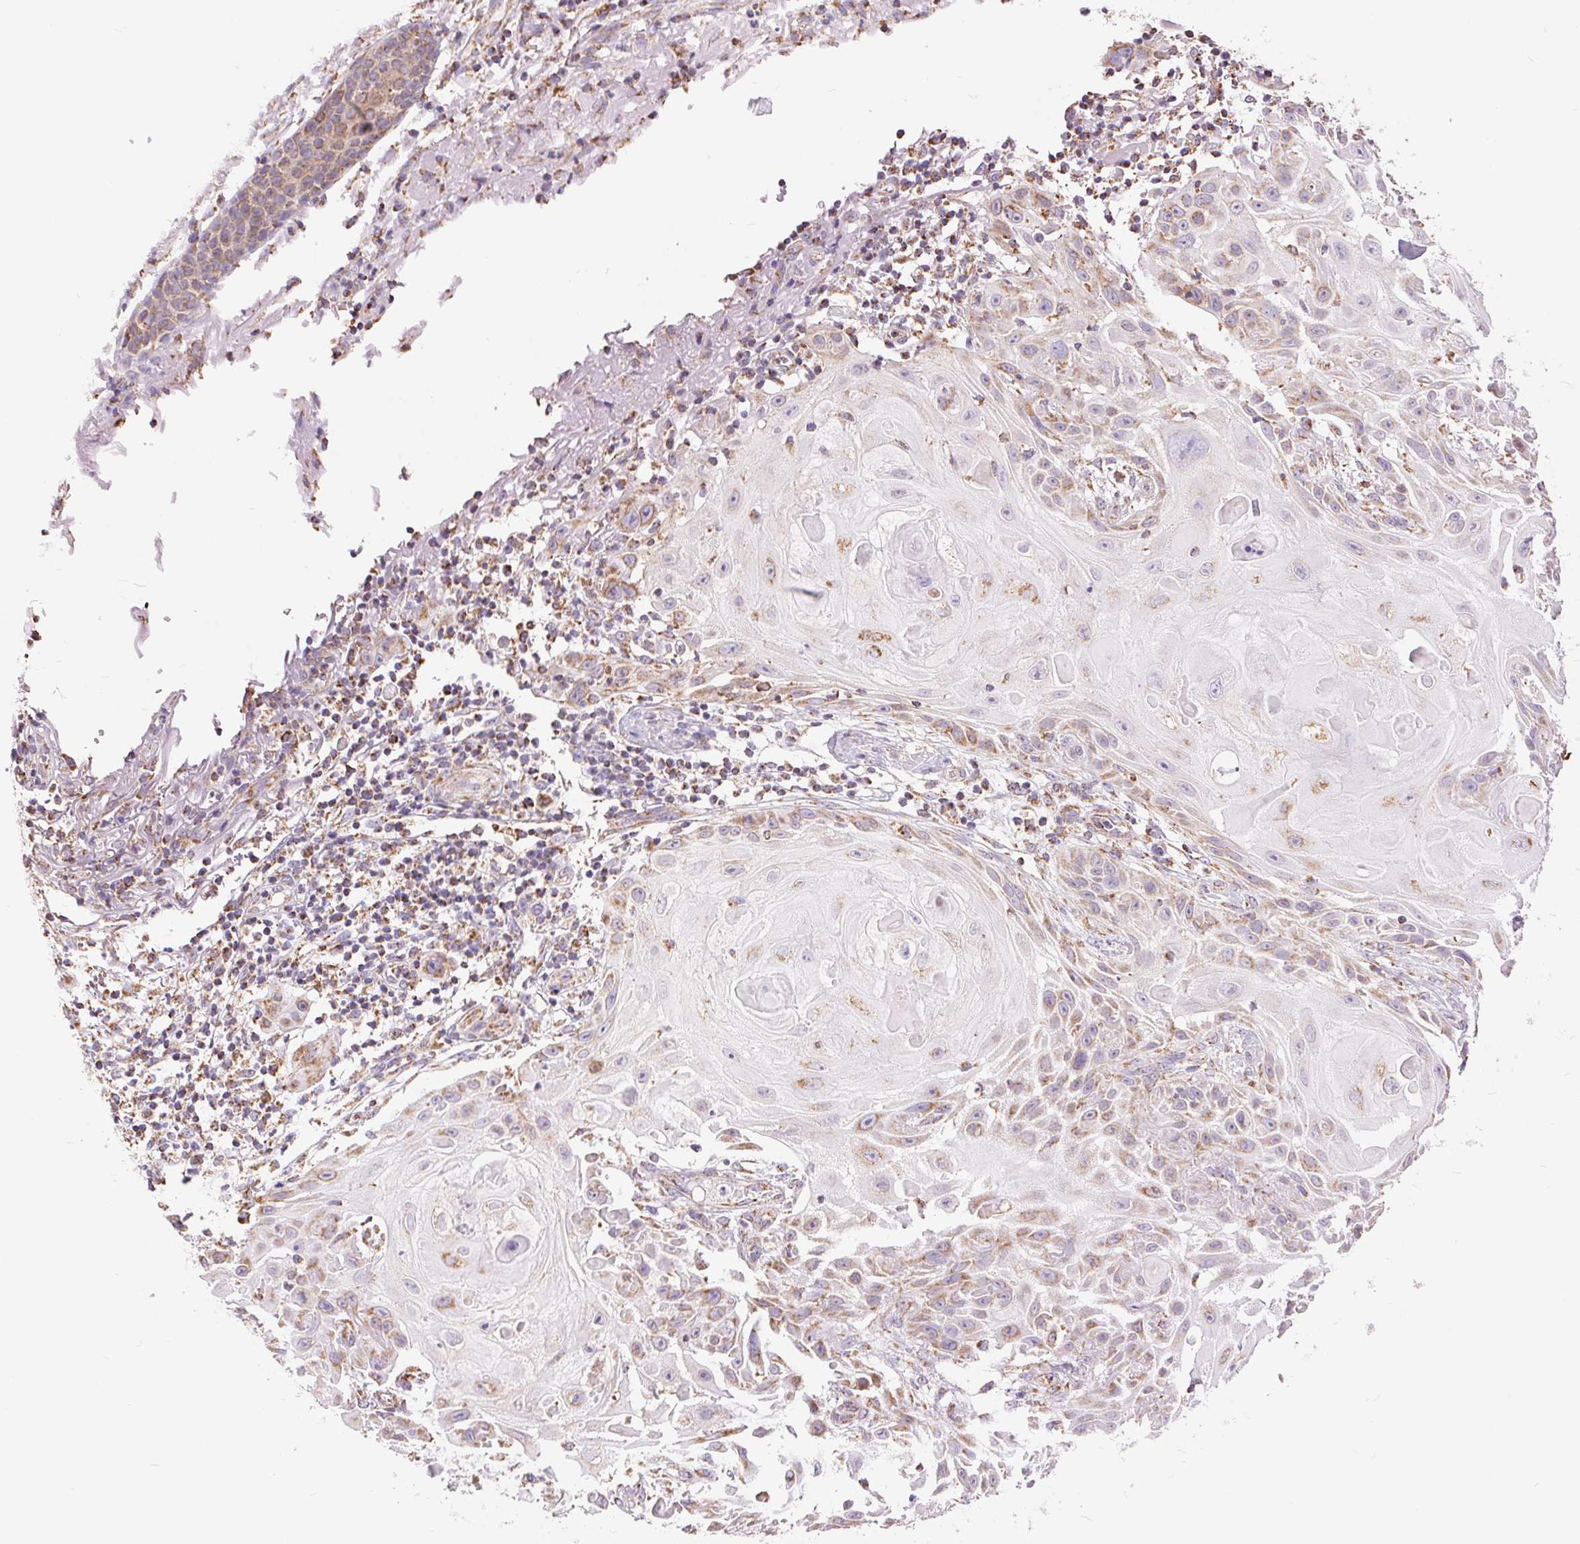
{"staining": {"intensity": "moderate", "quantity": ">75%", "location": "cytoplasmic/membranous"}, "tissue": "skin cancer", "cell_type": "Tumor cells", "image_type": "cancer", "snomed": [{"axis": "morphology", "description": "Squamous cell carcinoma, NOS"}, {"axis": "topography", "description": "Skin"}], "caption": "Immunohistochemical staining of human skin cancer displays medium levels of moderate cytoplasmic/membranous staining in approximately >75% of tumor cells.", "gene": "ATP5PB", "patient": {"sex": "female", "age": 91}}